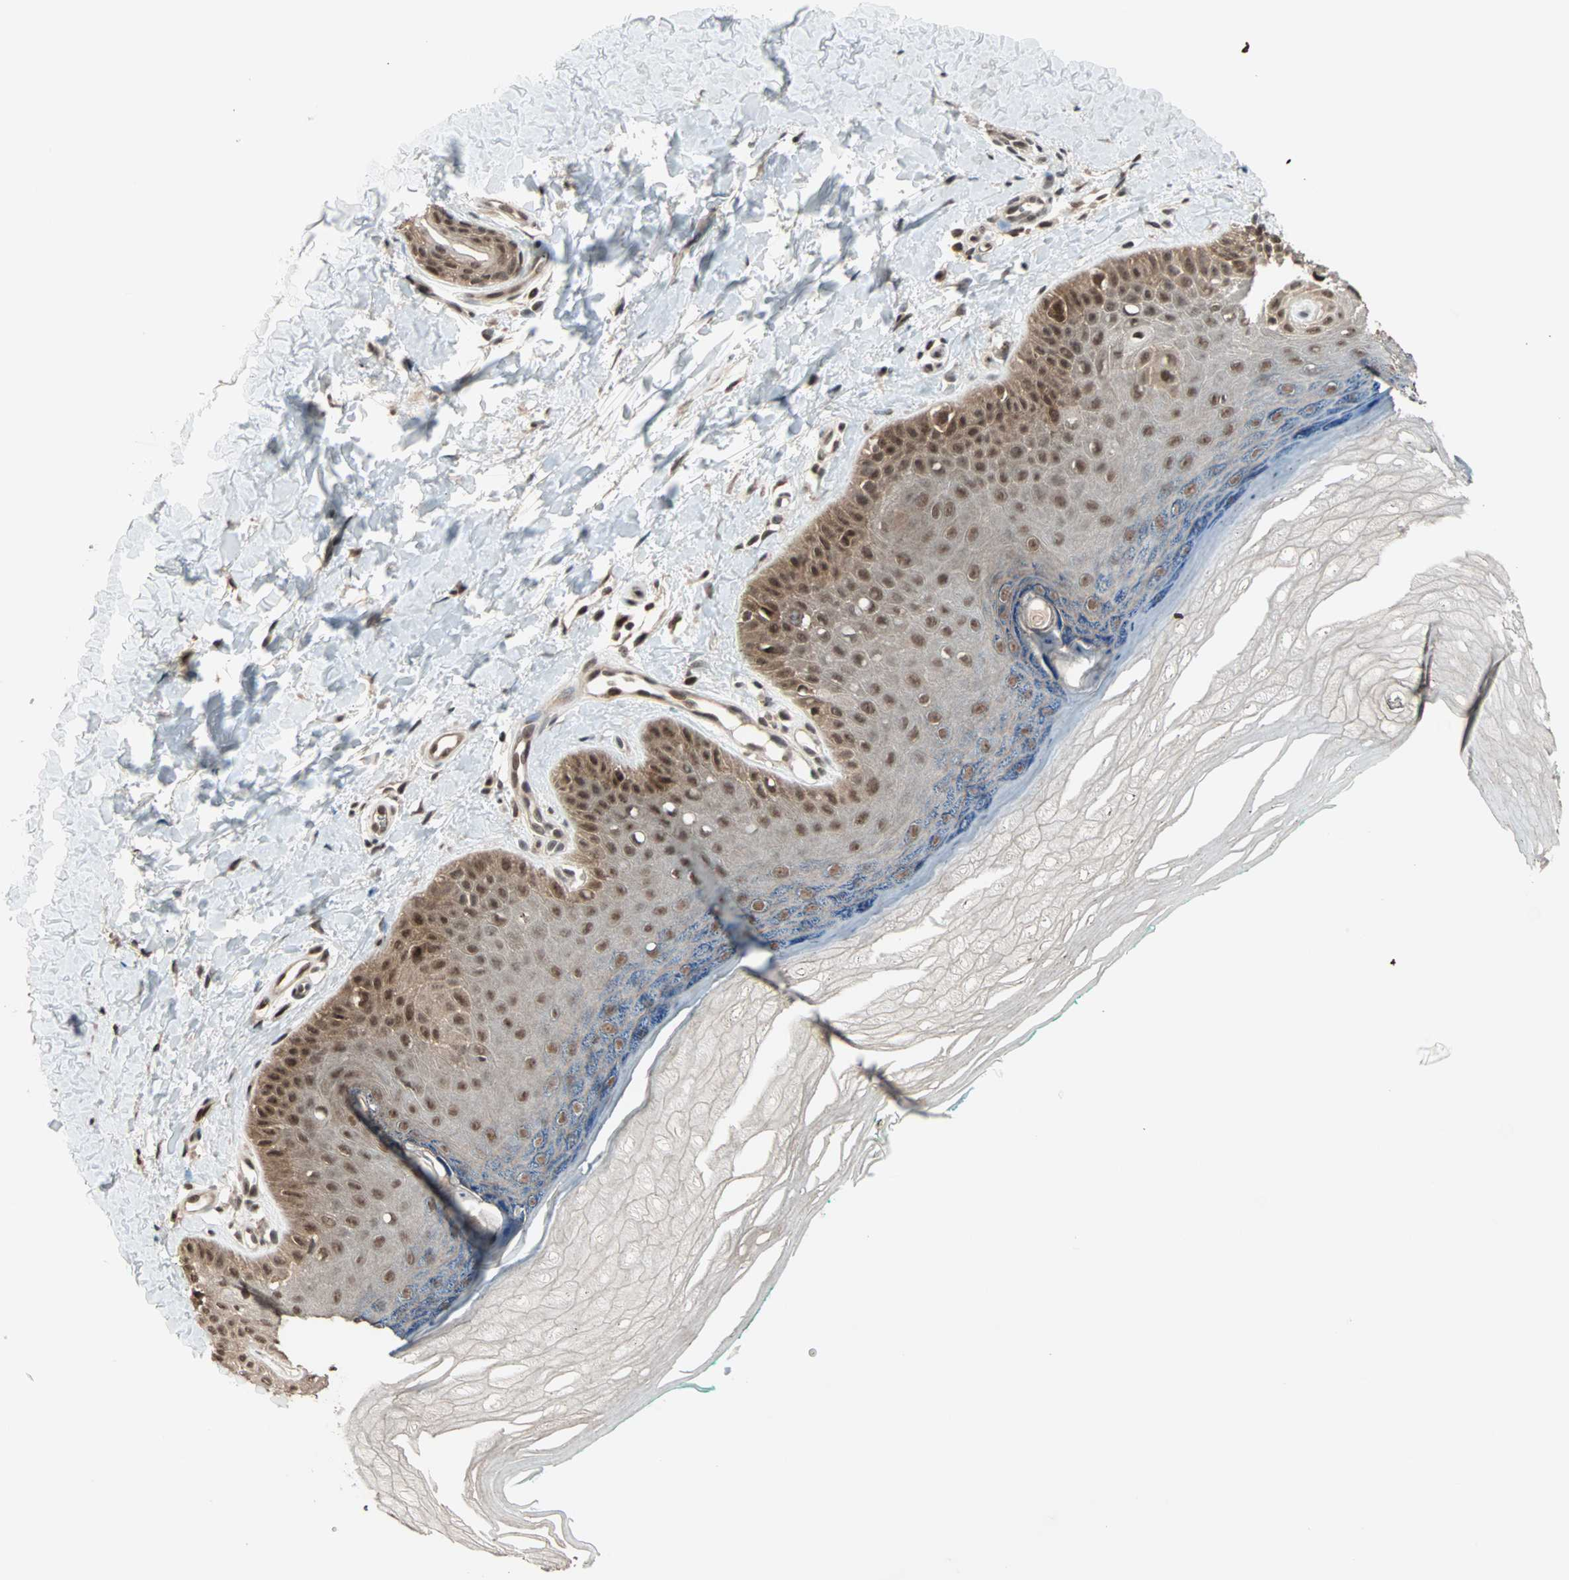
{"staining": {"intensity": "strong", "quantity": ">75%", "location": "nuclear"}, "tissue": "skin", "cell_type": "Fibroblasts", "image_type": "normal", "snomed": [{"axis": "morphology", "description": "Normal tissue, NOS"}, {"axis": "topography", "description": "Skin"}], "caption": "An immunohistochemistry (IHC) image of benign tissue is shown. Protein staining in brown shows strong nuclear positivity in skin within fibroblasts.", "gene": "ZNF44", "patient": {"sex": "male", "age": 26}}